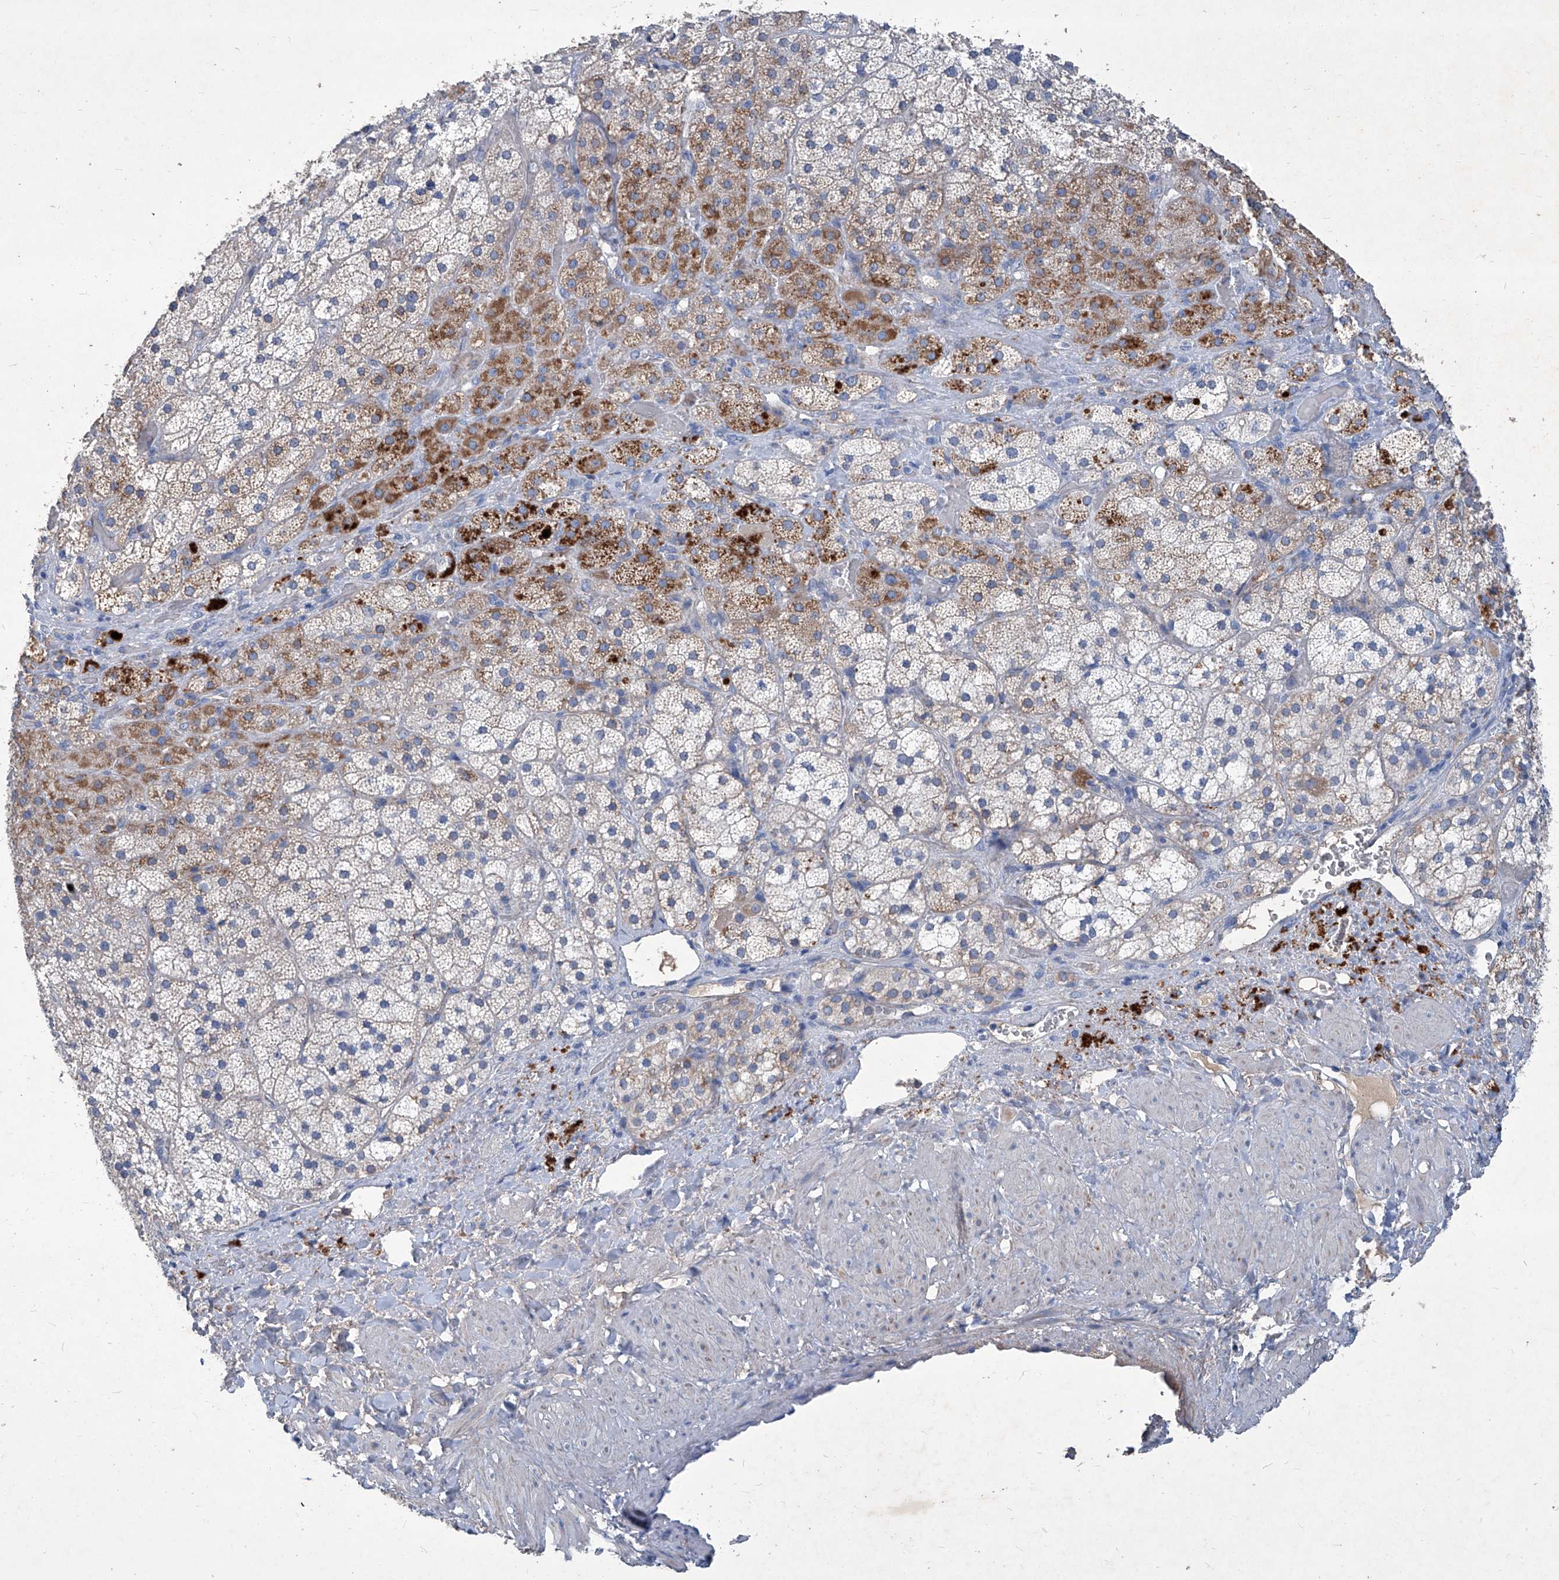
{"staining": {"intensity": "moderate", "quantity": "<25%", "location": "cytoplasmic/membranous"}, "tissue": "adrenal gland", "cell_type": "Glandular cells", "image_type": "normal", "snomed": [{"axis": "morphology", "description": "Normal tissue, NOS"}, {"axis": "topography", "description": "Adrenal gland"}], "caption": "Glandular cells show low levels of moderate cytoplasmic/membranous staining in about <25% of cells in normal adrenal gland.", "gene": "MTARC1", "patient": {"sex": "male", "age": 57}}